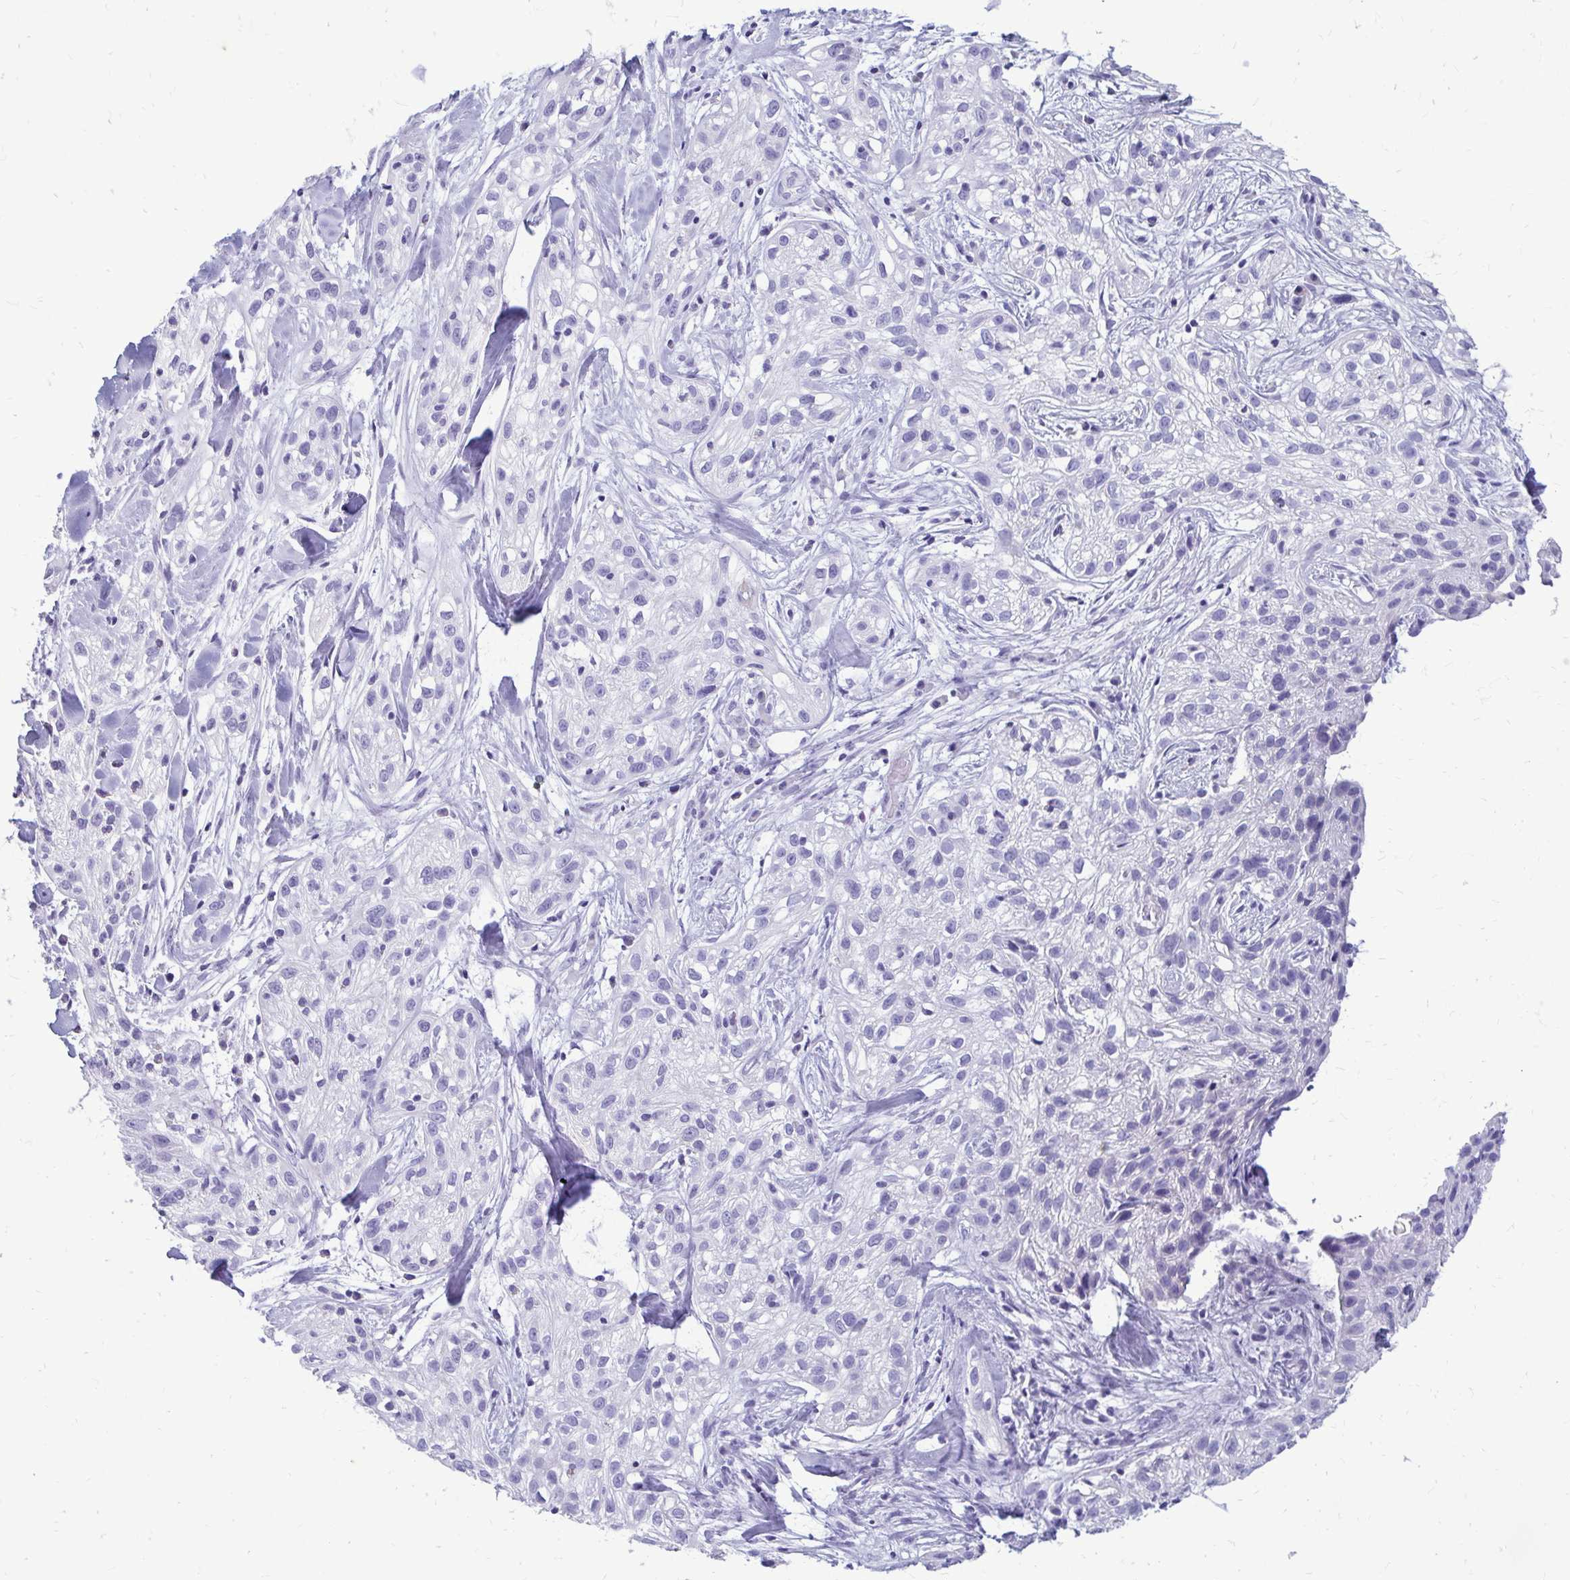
{"staining": {"intensity": "negative", "quantity": "none", "location": "none"}, "tissue": "skin cancer", "cell_type": "Tumor cells", "image_type": "cancer", "snomed": [{"axis": "morphology", "description": "Squamous cell carcinoma, NOS"}, {"axis": "topography", "description": "Skin"}], "caption": "The photomicrograph shows no significant expression in tumor cells of skin squamous cell carcinoma.", "gene": "NANOGNB", "patient": {"sex": "male", "age": 82}}